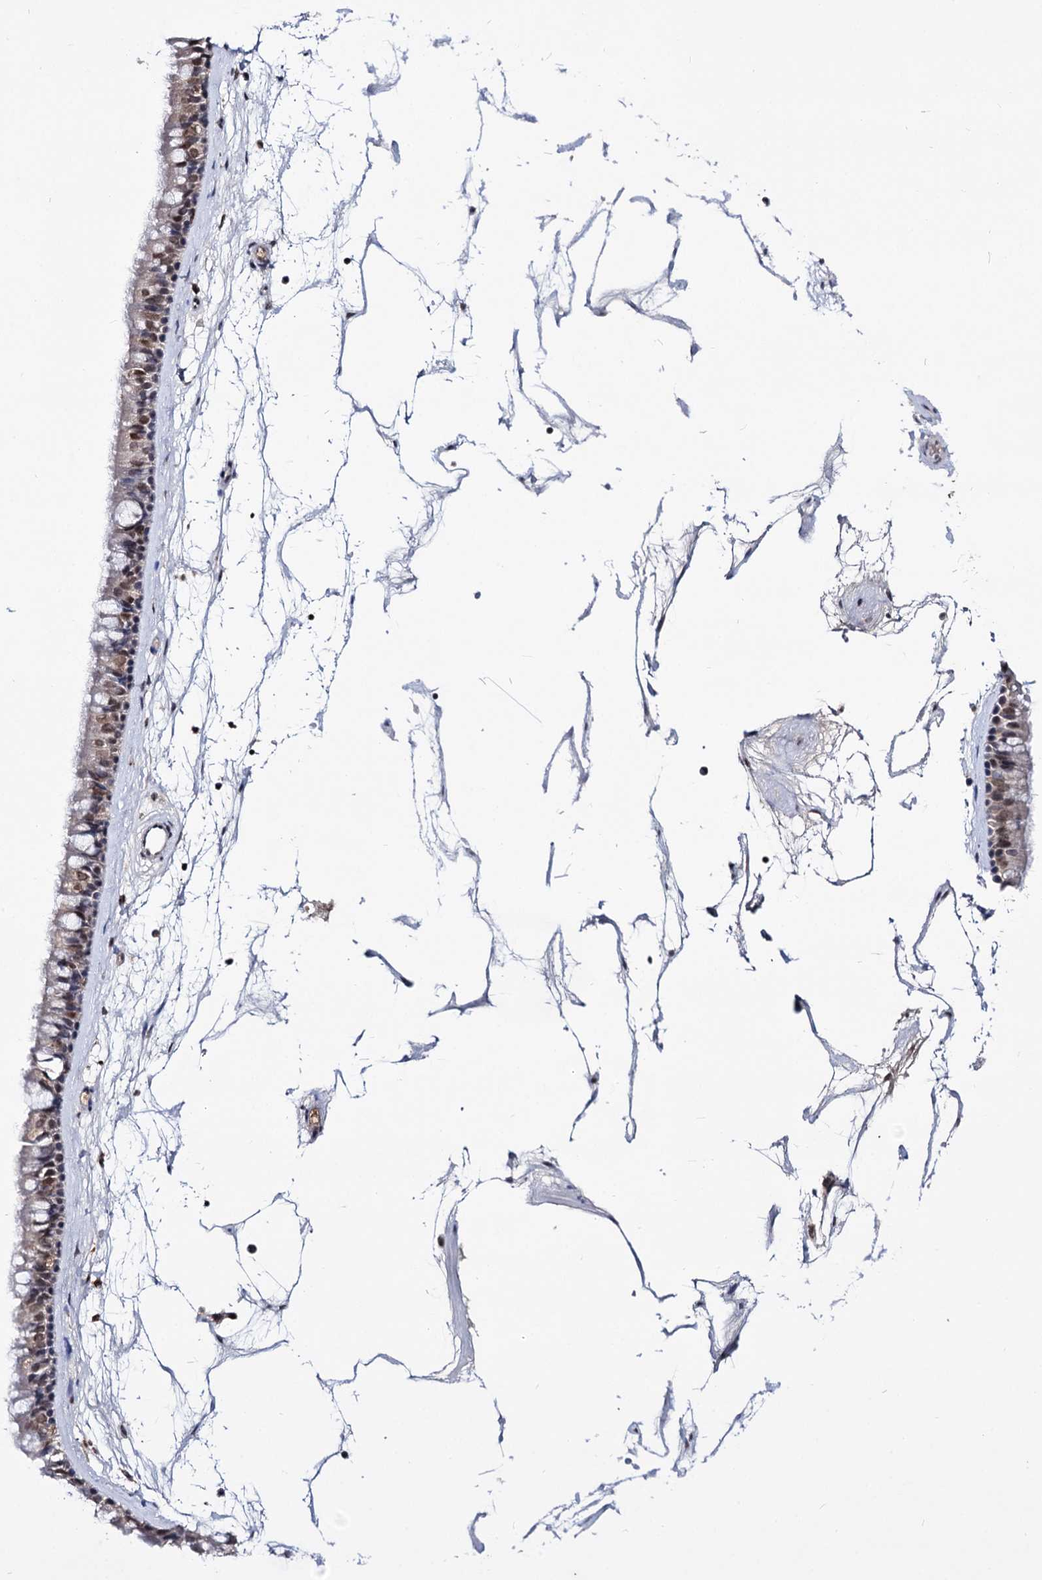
{"staining": {"intensity": "moderate", "quantity": "<25%", "location": "nuclear"}, "tissue": "nasopharynx", "cell_type": "Respiratory epithelial cells", "image_type": "normal", "snomed": [{"axis": "morphology", "description": "Normal tissue, NOS"}, {"axis": "topography", "description": "Nasopharynx"}], "caption": "A micrograph showing moderate nuclear positivity in about <25% of respiratory epithelial cells in normal nasopharynx, as visualized by brown immunohistochemical staining.", "gene": "SMCHD1", "patient": {"sex": "male", "age": 64}}